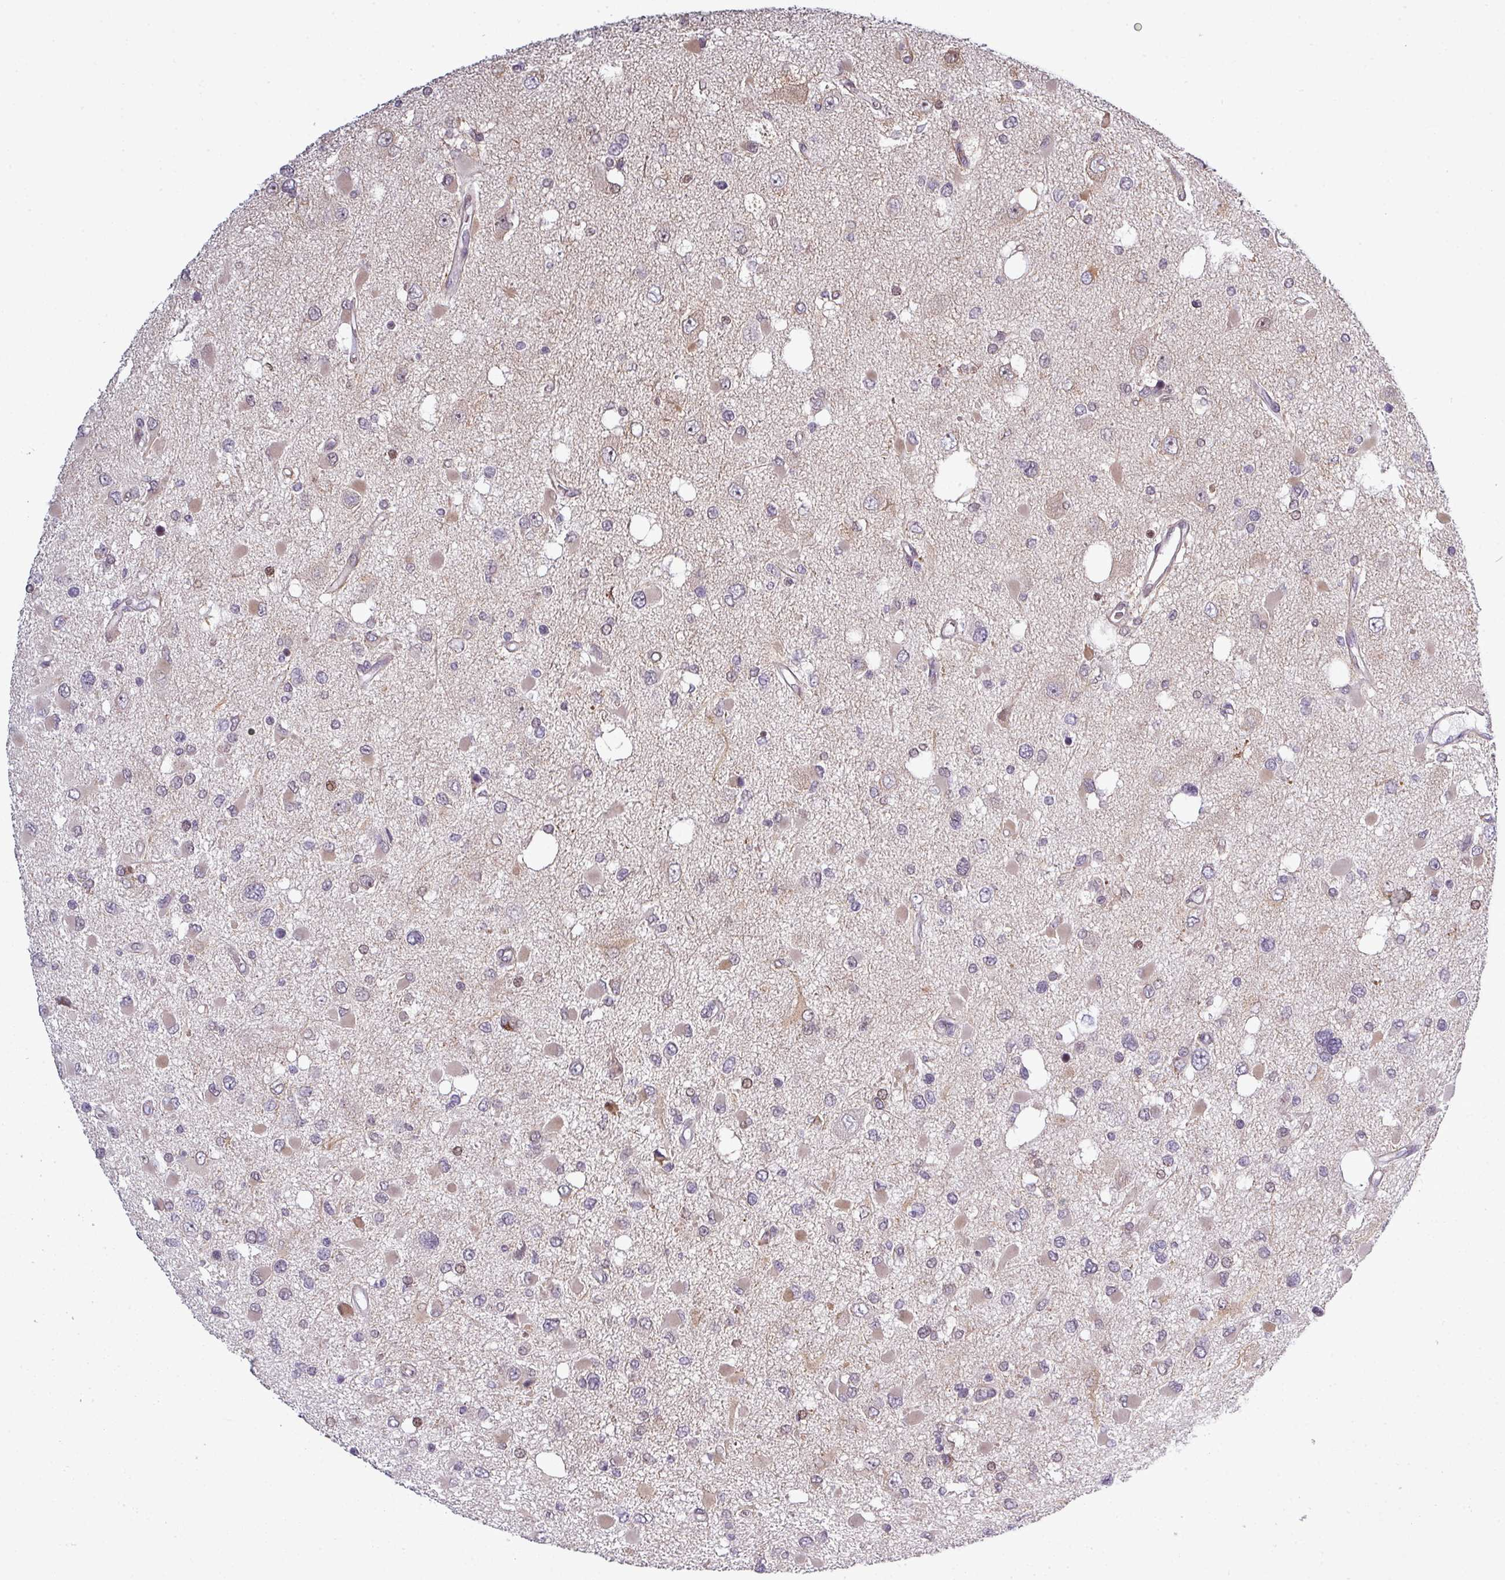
{"staining": {"intensity": "weak", "quantity": "<25%", "location": "cytoplasmic/membranous"}, "tissue": "glioma", "cell_type": "Tumor cells", "image_type": "cancer", "snomed": [{"axis": "morphology", "description": "Glioma, malignant, High grade"}, {"axis": "topography", "description": "Brain"}], "caption": "Immunohistochemistry of glioma demonstrates no expression in tumor cells. Brightfield microscopy of immunohistochemistry (IHC) stained with DAB (brown) and hematoxylin (blue), captured at high magnification.", "gene": "PRAMEF12", "patient": {"sex": "male", "age": 53}}